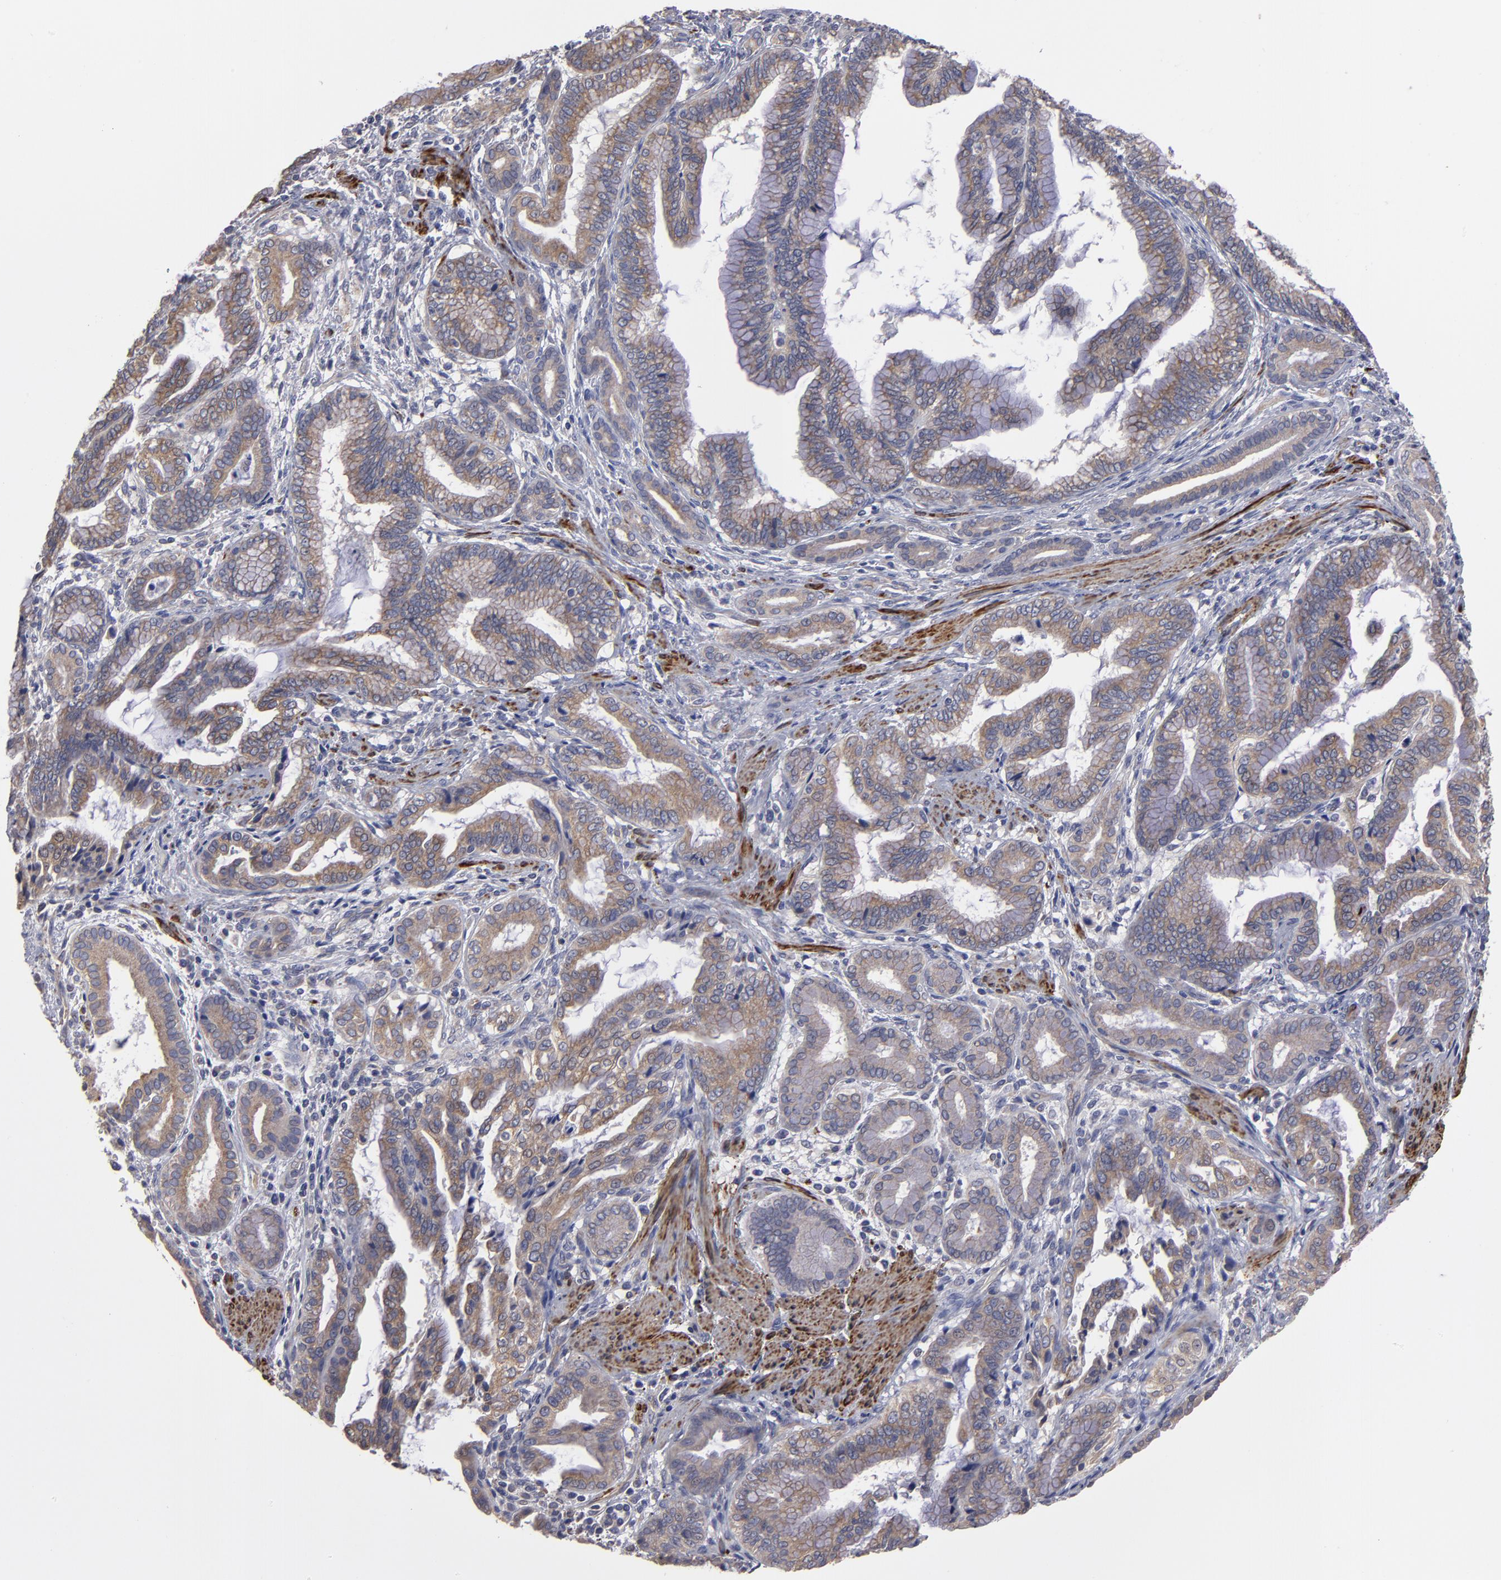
{"staining": {"intensity": "weak", "quantity": "25%-75%", "location": "cytoplasmic/membranous"}, "tissue": "pancreatic cancer", "cell_type": "Tumor cells", "image_type": "cancer", "snomed": [{"axis": "morphology", "description": "Adenocarcinoma, NOS"}, {"axis": "topography", "description": "Pancreas"}], "caption": "Pancreatic adenocarcinoma stained with a protein marker exhibits weak staining in tumor cells.", "gene": "SLMAP", "patient": {"sex": "female", "age": 64}}